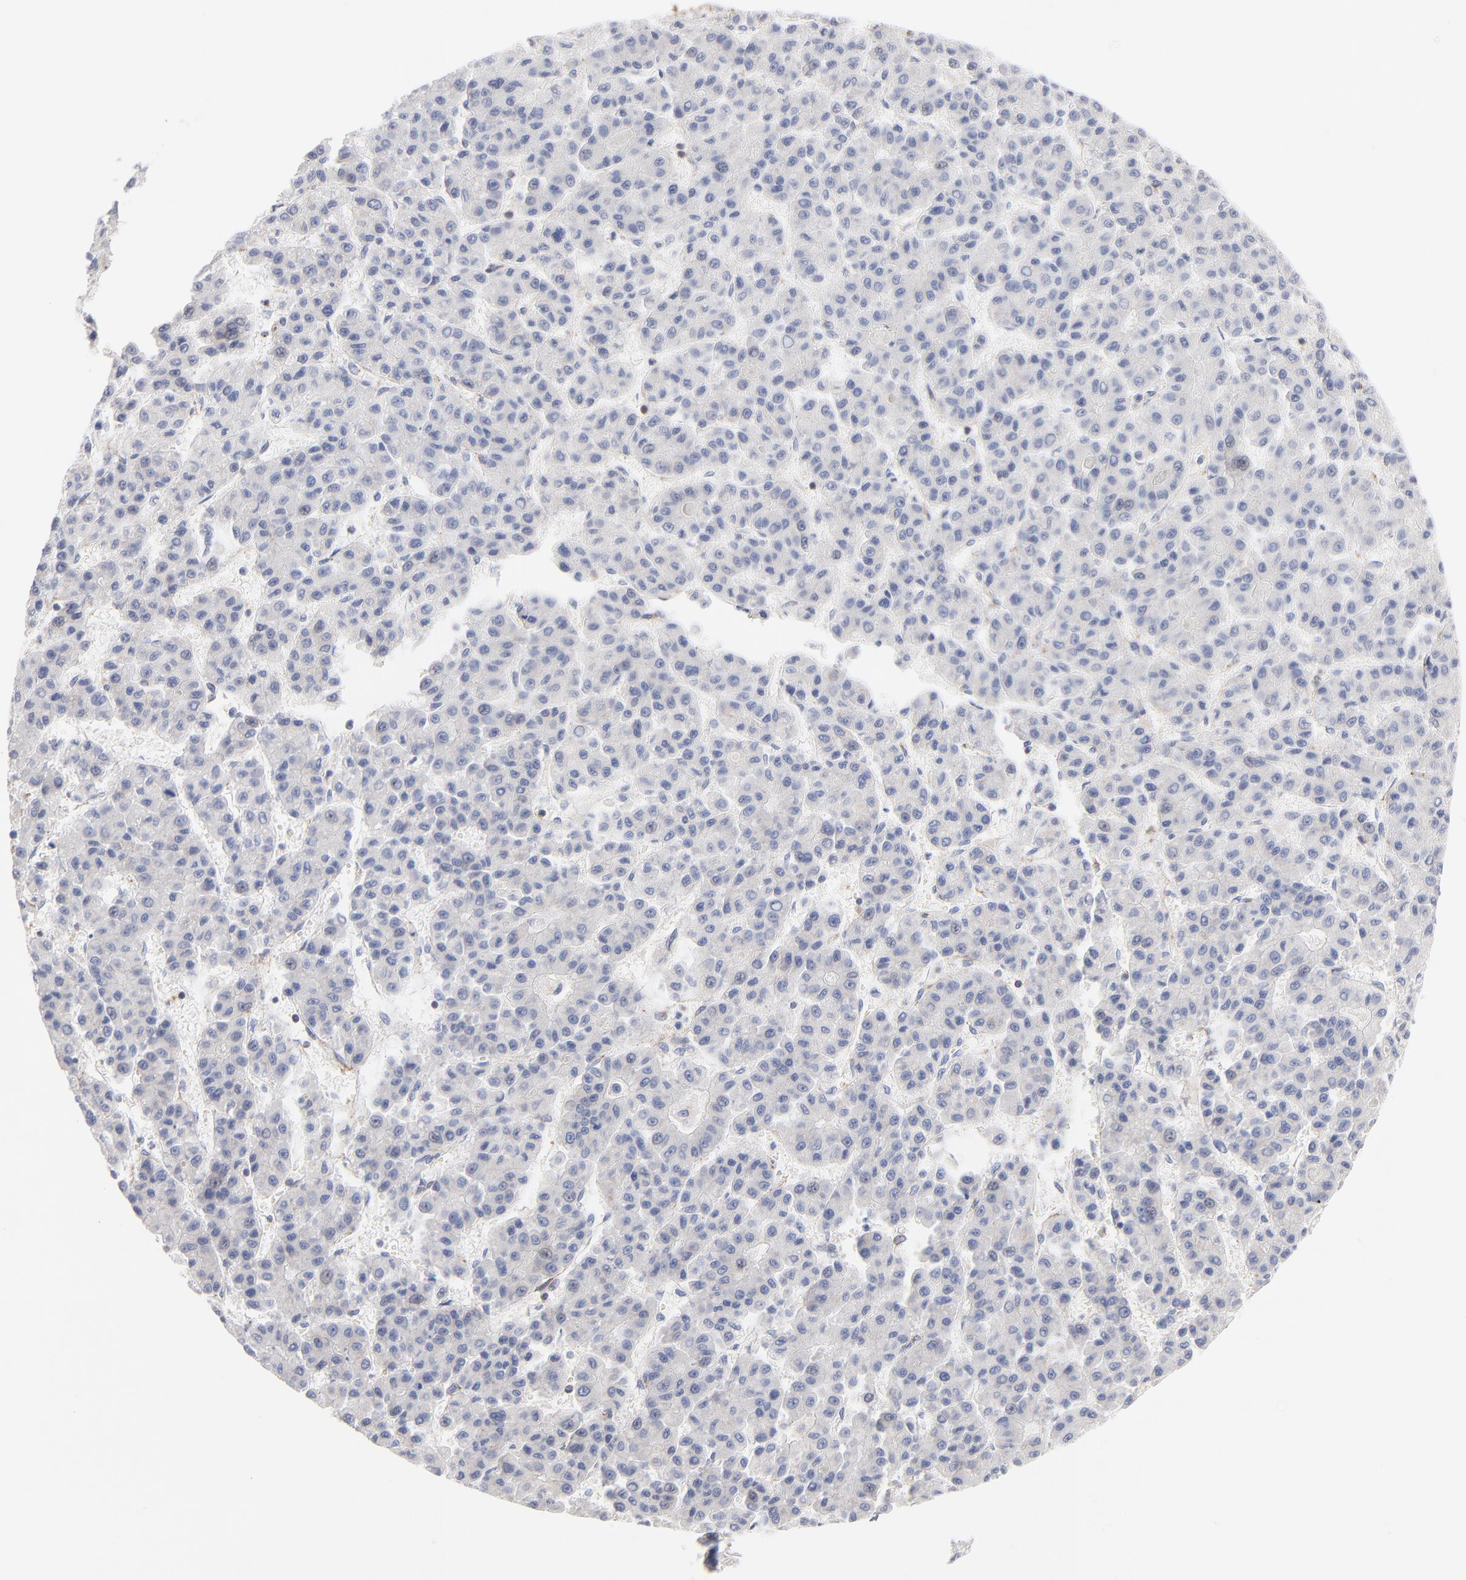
{"staining": {"intensity": "negative", "quantity": "none", "location": "none"}, "tissue": "liver cancer", "cell_type": "Tumor cells", "image_type": "cancer", "snomed": [{"axis": "morphology", "description": "Carcinoma, Hepatocellular, NOS"}, {"axis": "topography", "description": "Liver"}], "caption": "There is no significant expression in tumor cells of liver cancer (hepatocellular carcinoma). Nuclei are stained in blue.", "gene": "SEPTIN6", "patient": {"sex": "male", "age": 70}}